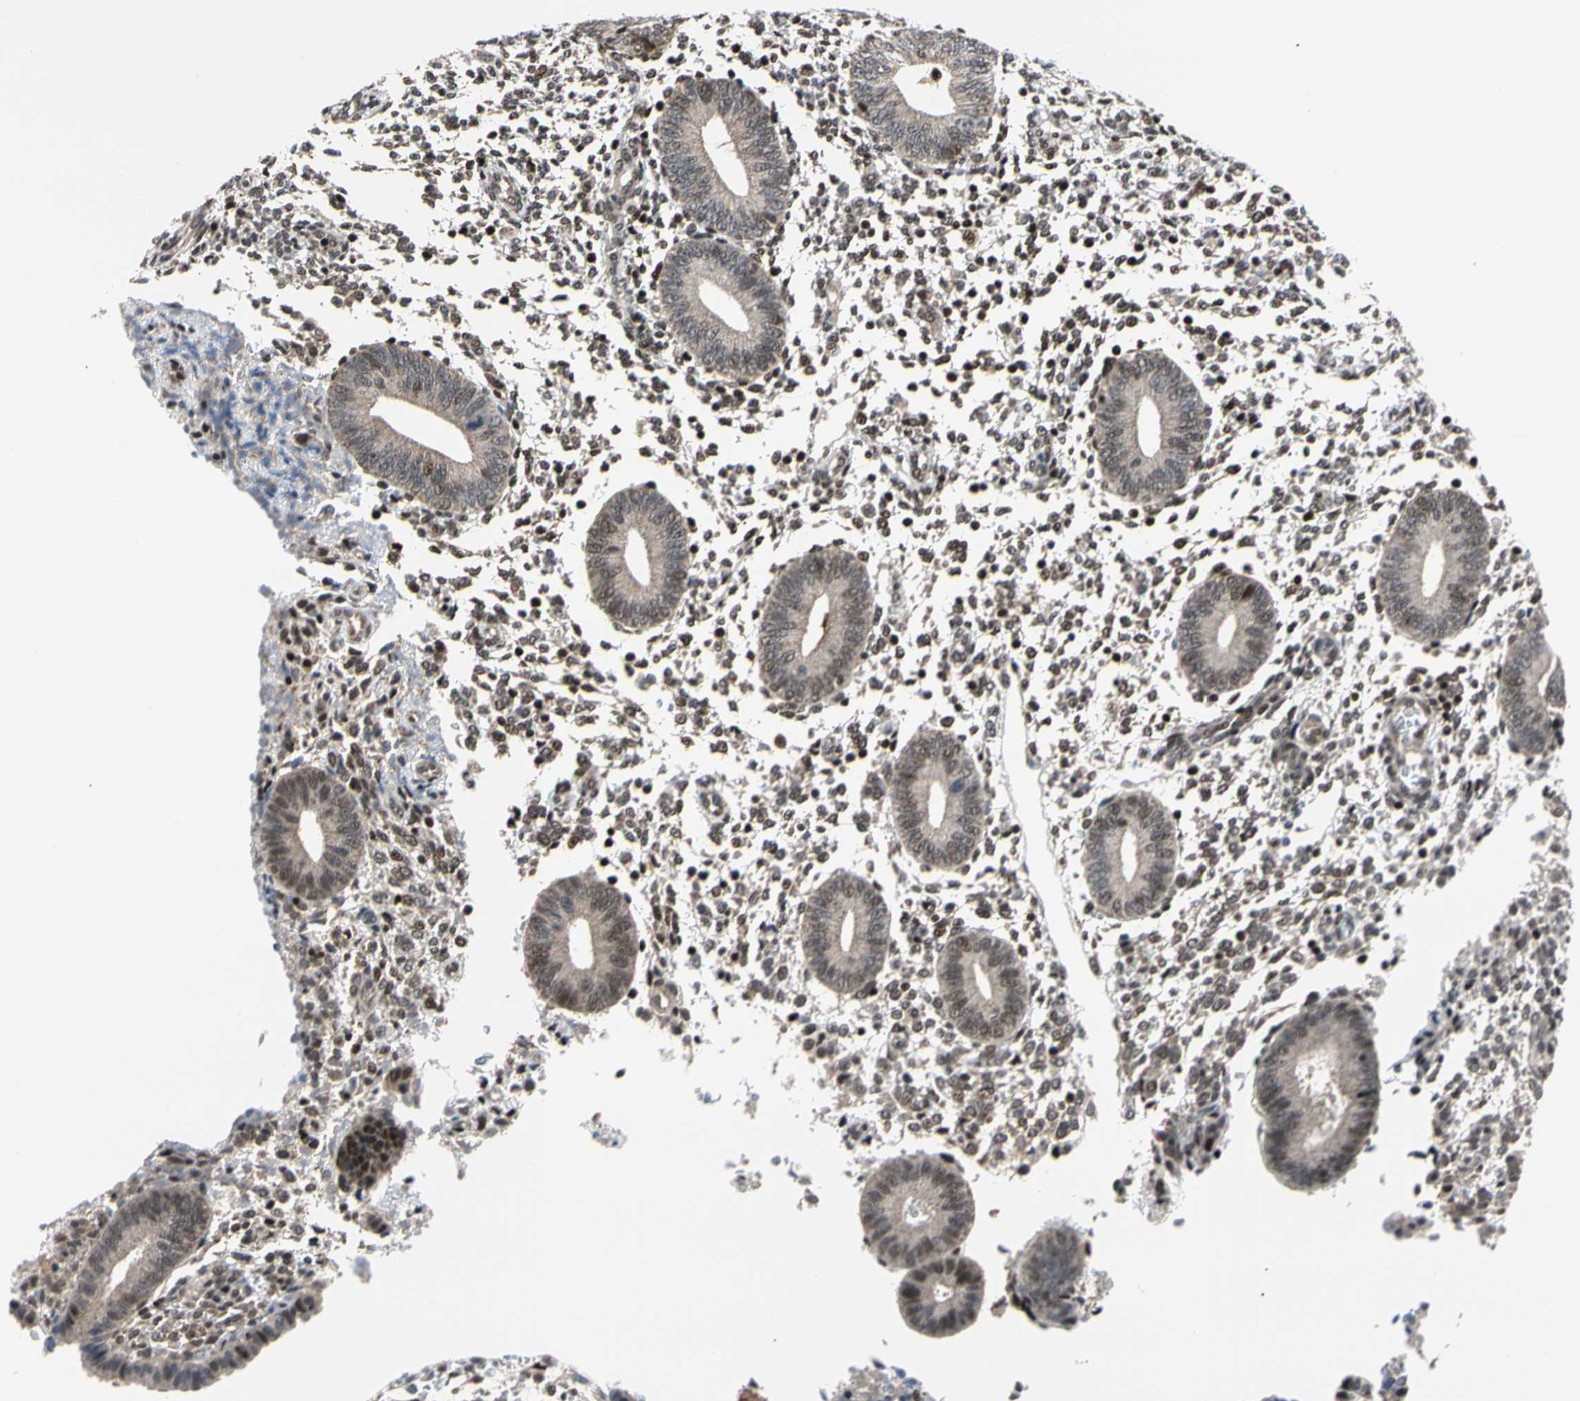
{"staining": {"intensity": "moderate", "quantity": "<25%", "location": "nuclear"}, "tissue": "endometrium", "cell_type": "Cells in endometrial stroma", "image_type": "normal", "snomed": [{"axis": "morphology", "description": "Normal tissue, NOS"}, {"axis": "topography", "description": "Endometrium"}], "caption": "This histopathology image shows immunohistochemistry staining of normal endometrium, with low moderate nuclear staining in approximately <25% of cells in endometrial stroma.", "gene": "E2F1", "patient": {"sex": "female", "age": 35}}